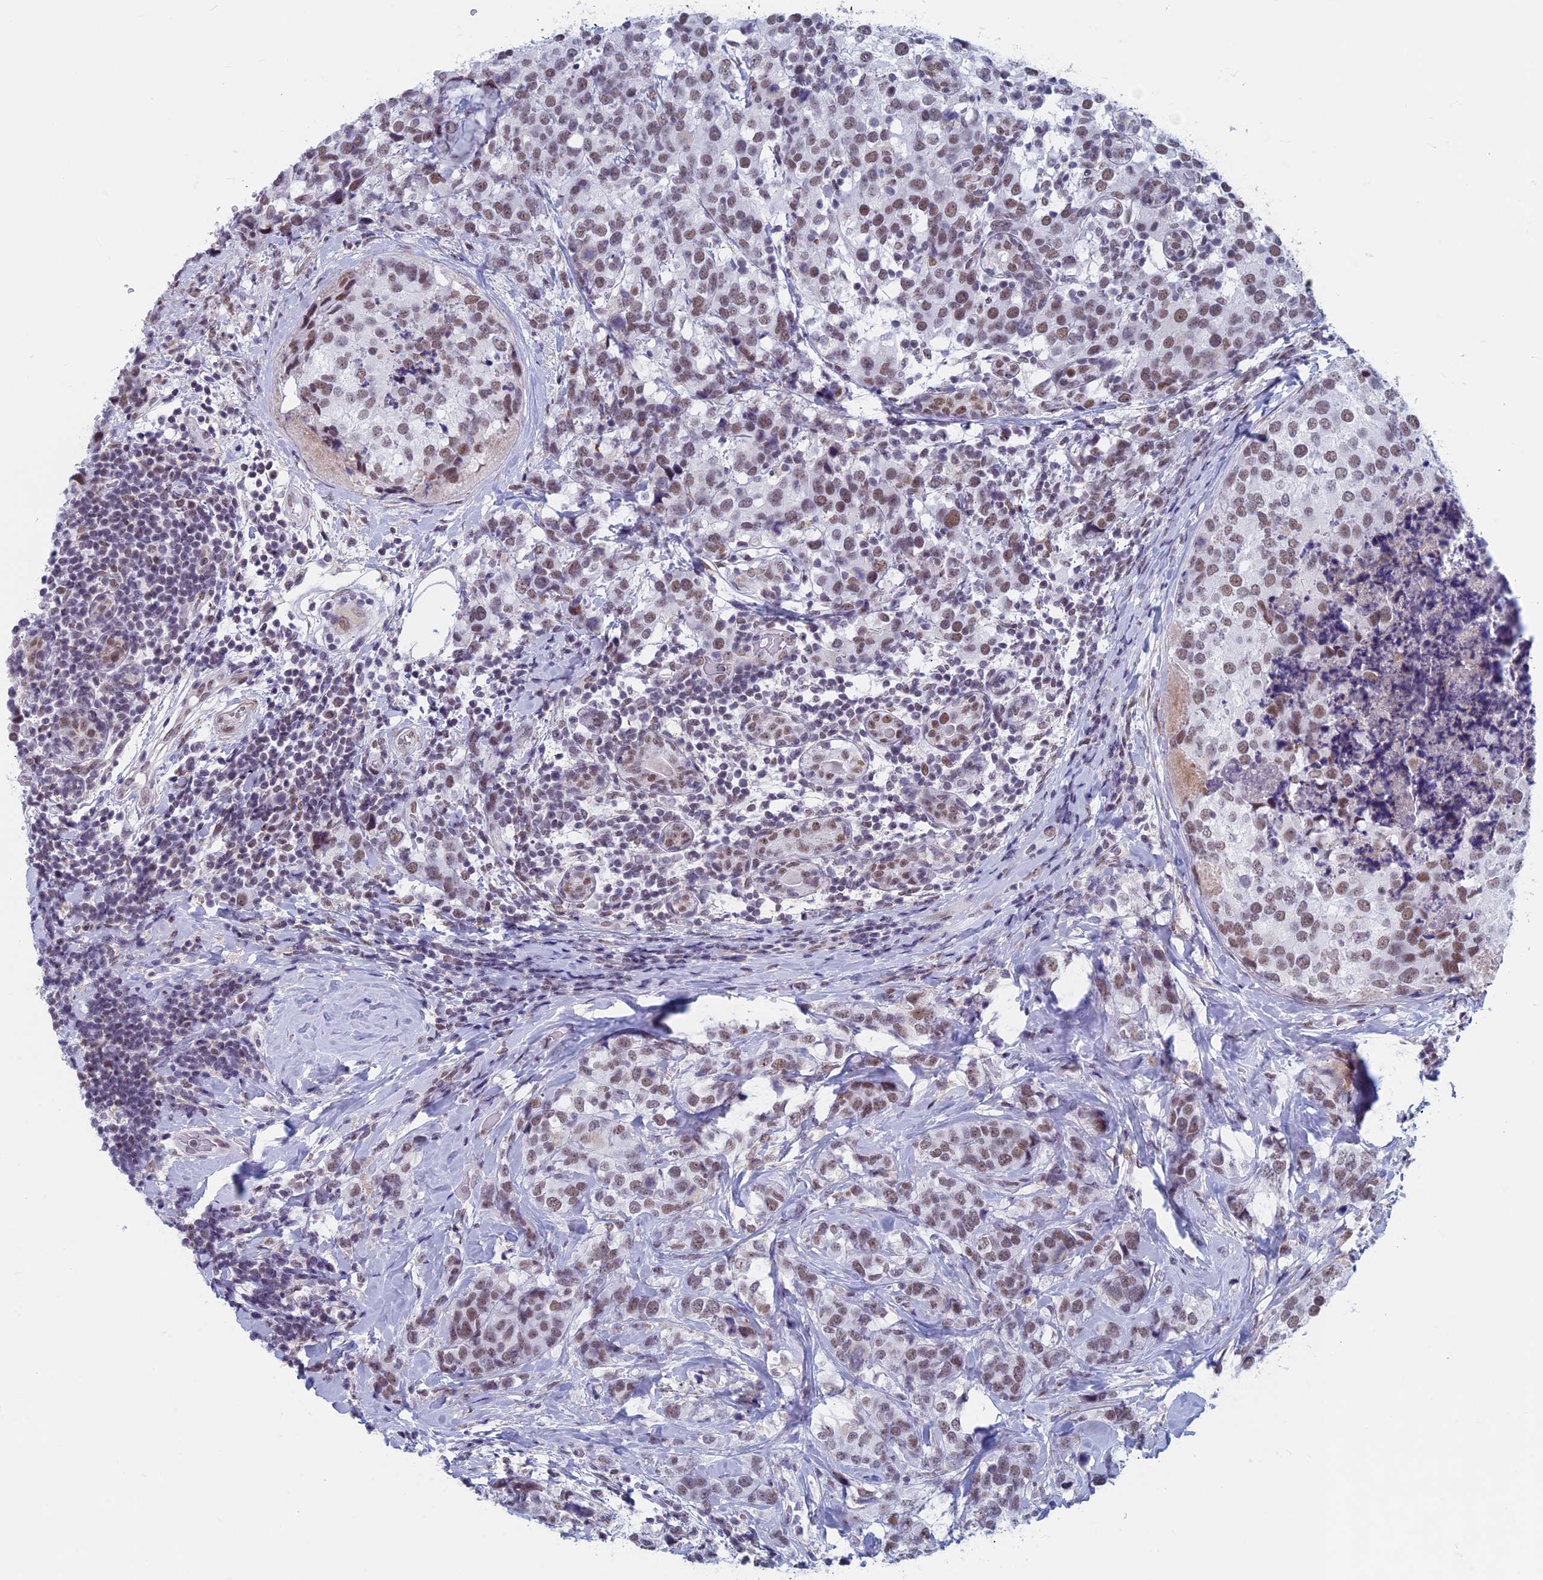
{"staining": {"intensity": "moderate", "quantity": ">75%", "location": "nuclear"}, "tissue": "breast cancer", "cell_type": "Tumor cells", "image_type": "cancer", "snomed": [{"axis": "morphology", "description": "Lobular carcinoma"}, {"axis": "topography", "description": "Breast"}], "caption": "Breast lobular carcinoma stained with DAB (3,3'-diaminobenzidine) IHC demonstrates medium levels of moderate nuclear positivity in approximately >75% of tumor cells. The staining was performed using DAB (3,3'-diaminobenzidine), with brown indicating positive protein expression. Nuclei are stained blue with hematoxylin.", "gene": "ASH2L", "patient": {"sex": "female", "age": 59}}